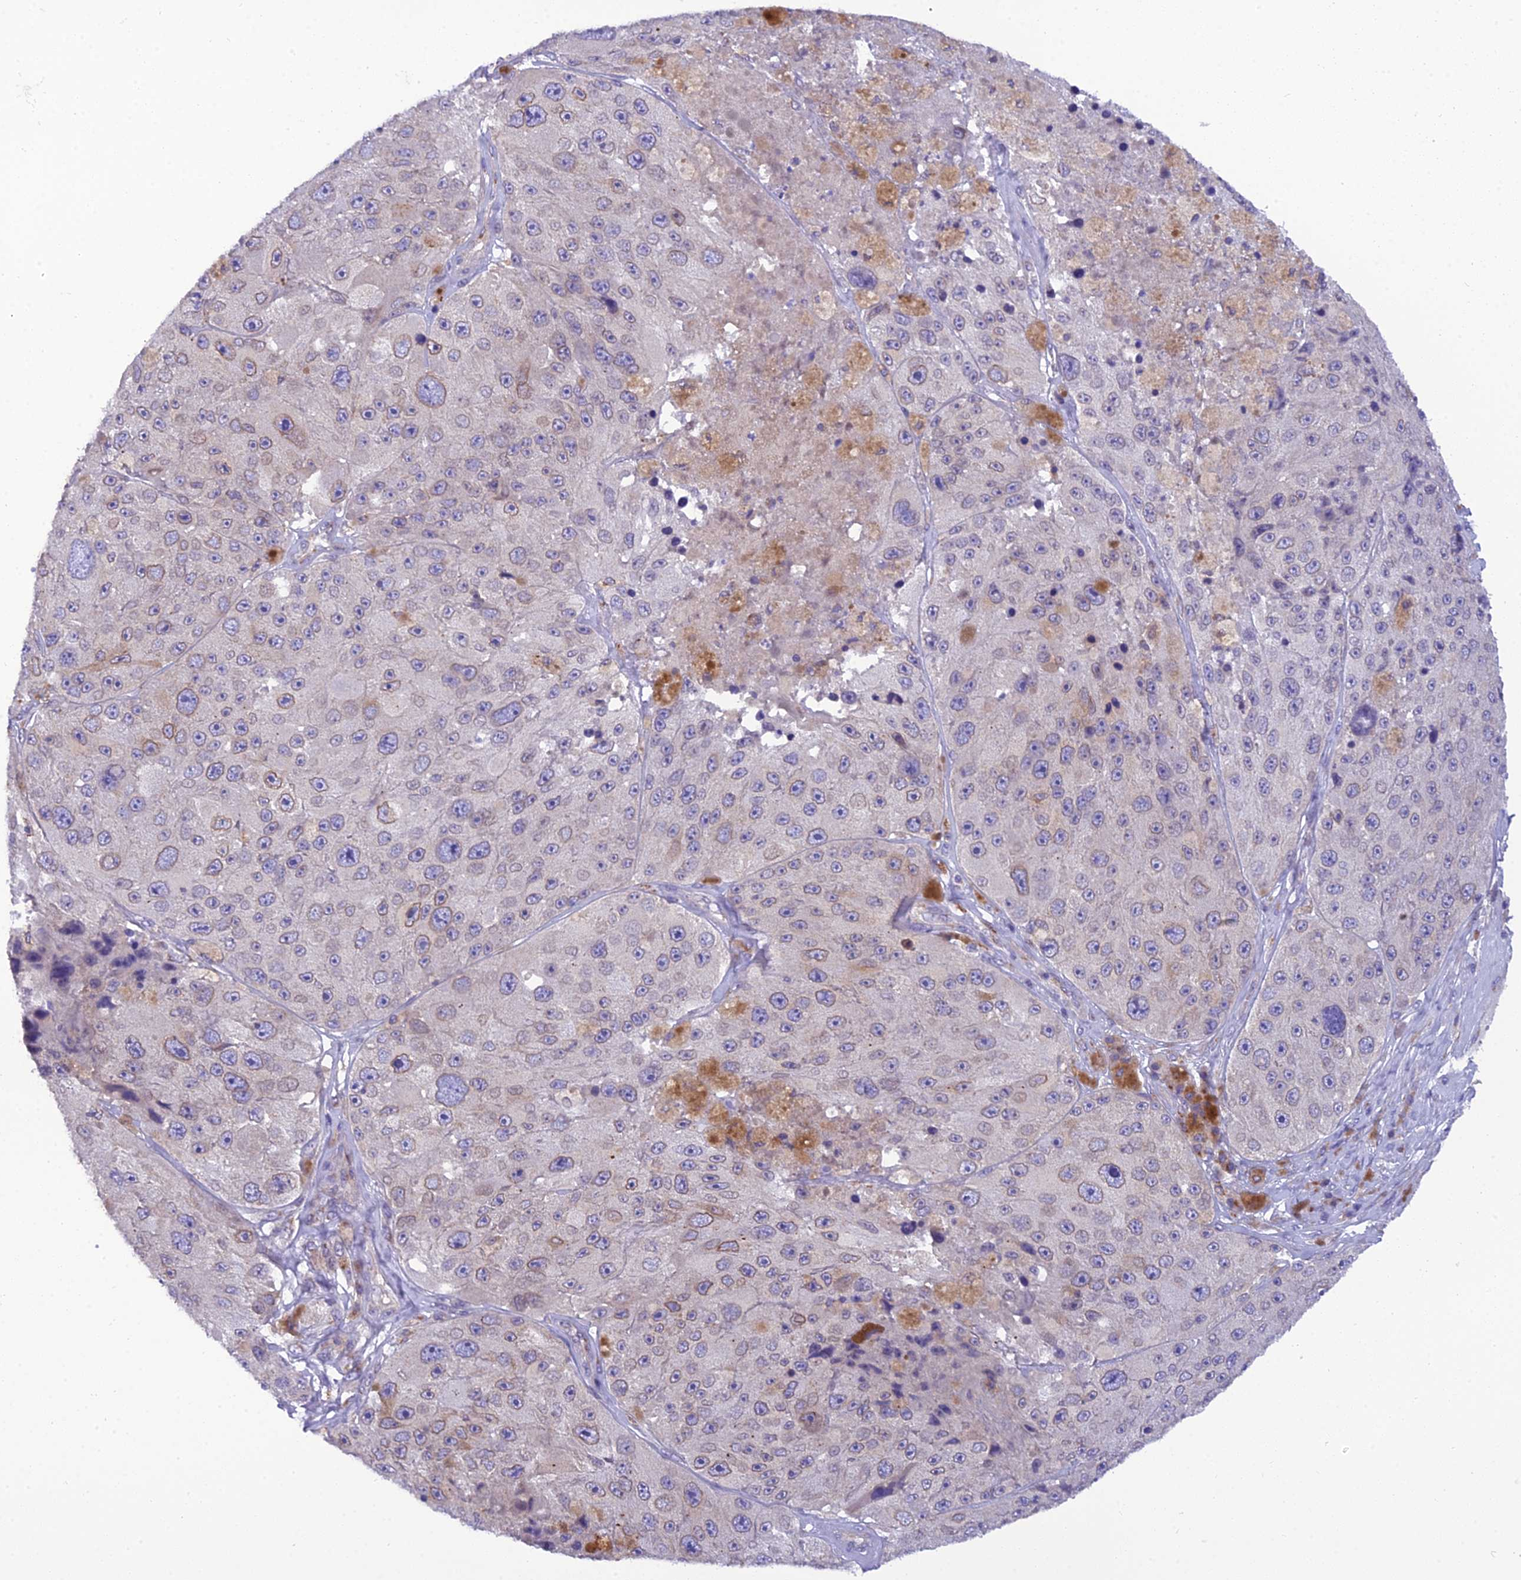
{"staining": {"intensity": "moderate", "quantity": "<25%", "location": "cytoplasmic/membranous,nuclear"}, "tissue": "melanoma", "cell_type": "Tumor cells", "image_type": "cancer", "snomed": [{"axis": "morphology", "description": "Malignant melanoma, Metastatic site"}, {"axis": "topography", "description": "Lymph node"}], "caption": "A photomicrograph of melanoma stained for a protein shows moderate cytoplasmic/membranous and nuclear brown staining in tumor cells.", "gene": "GOLPH3", "patient": {"sex": "male", "age": 62}}